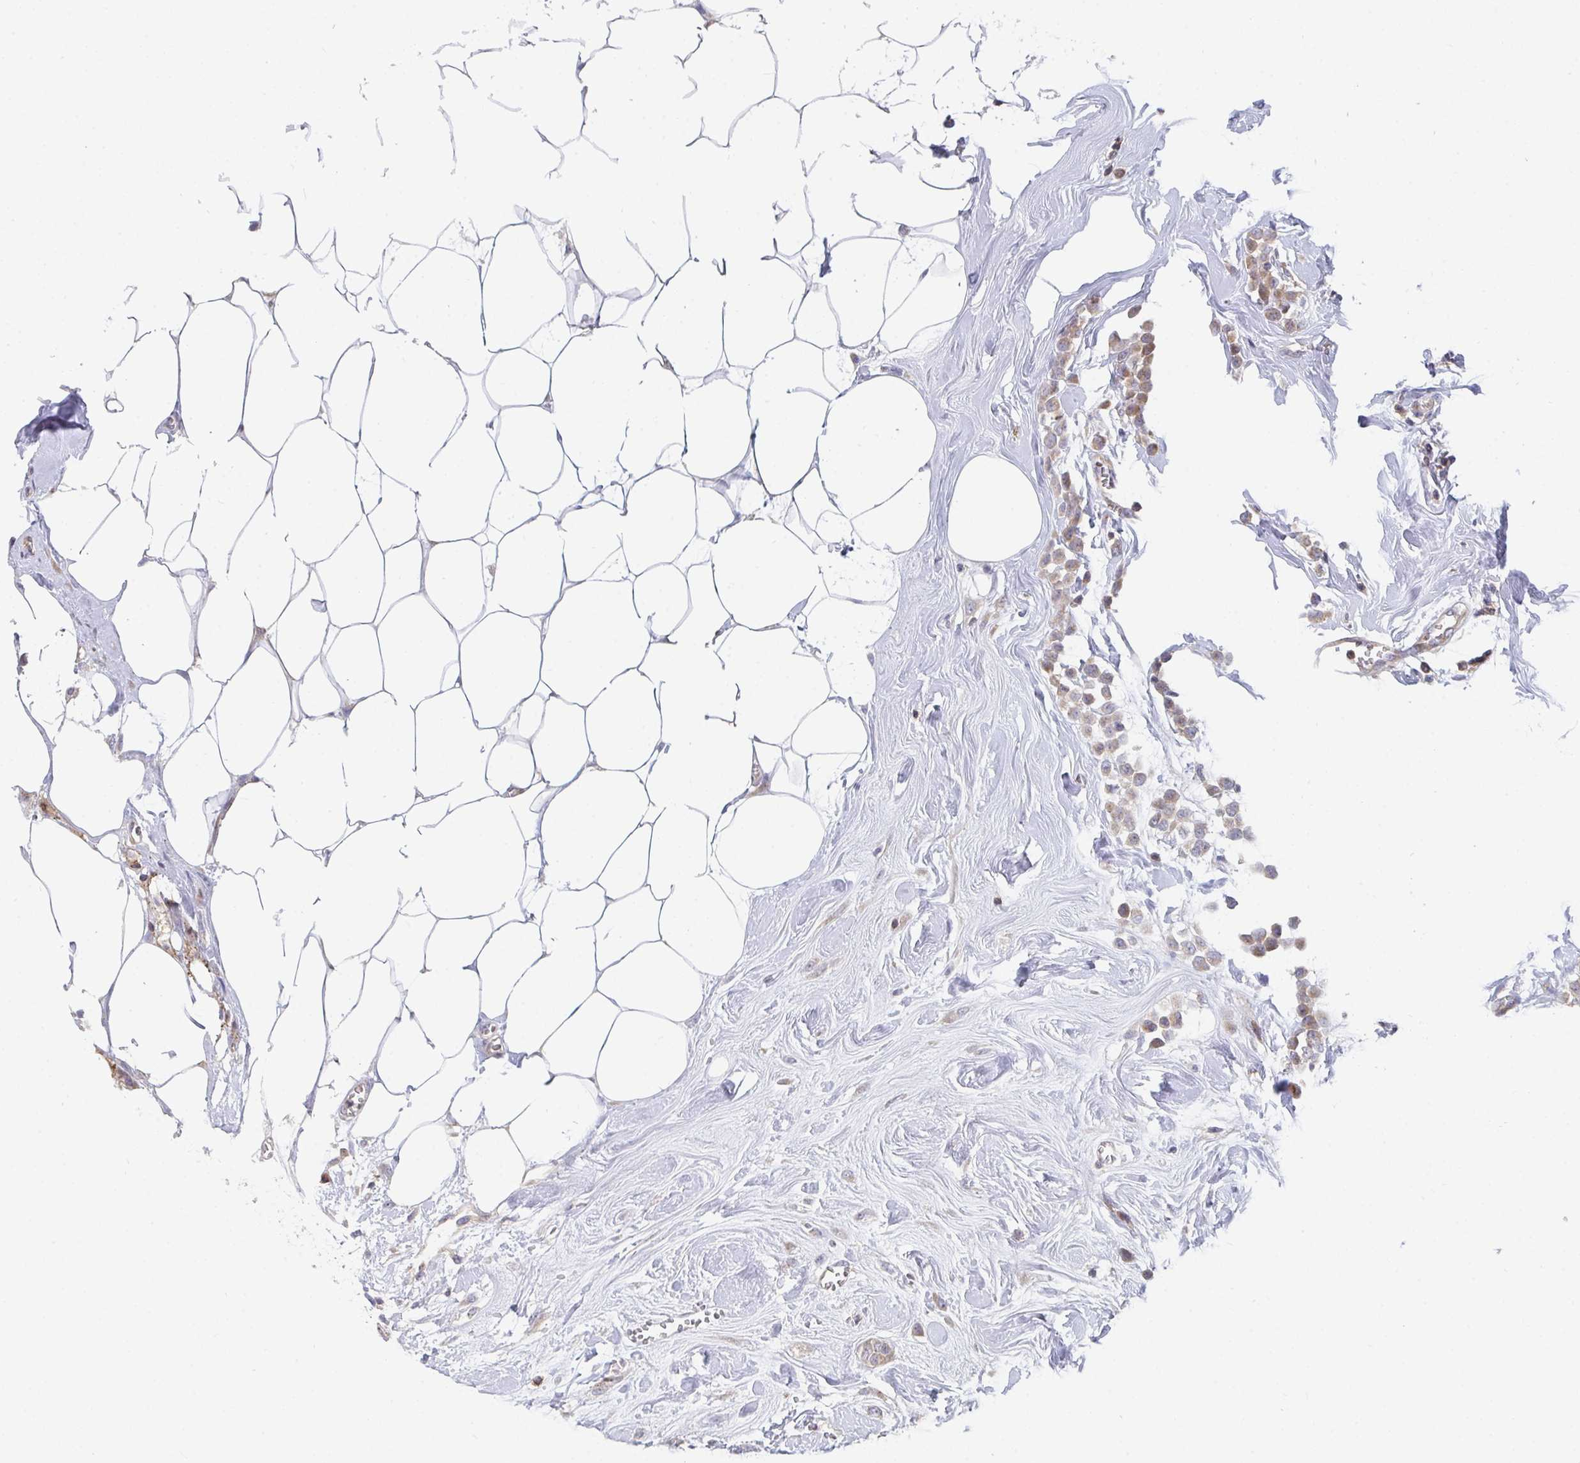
{"staining": {"intensity": "weak", "quantity": ">75%", "location": "cytoplasmic/membranous"}, "tissue": "breast cancer", "cell_type": "Tumor cells", "image_type": "cancer", "snomed": [{"axis": "morphology", "description": "Duct carcinoma"}, {"axis": "topography", "description": "Breast"}], "caption": "Brown immunohistochemical staining in breast infiltrating ductal carcinoma displays weak cytoplasmic/membranous positivity in approximately >75% of tumor cells. Nuclei are stained in blue.", "gene": "FRMD3", "patient": {"sex": "female", "age": 80}}